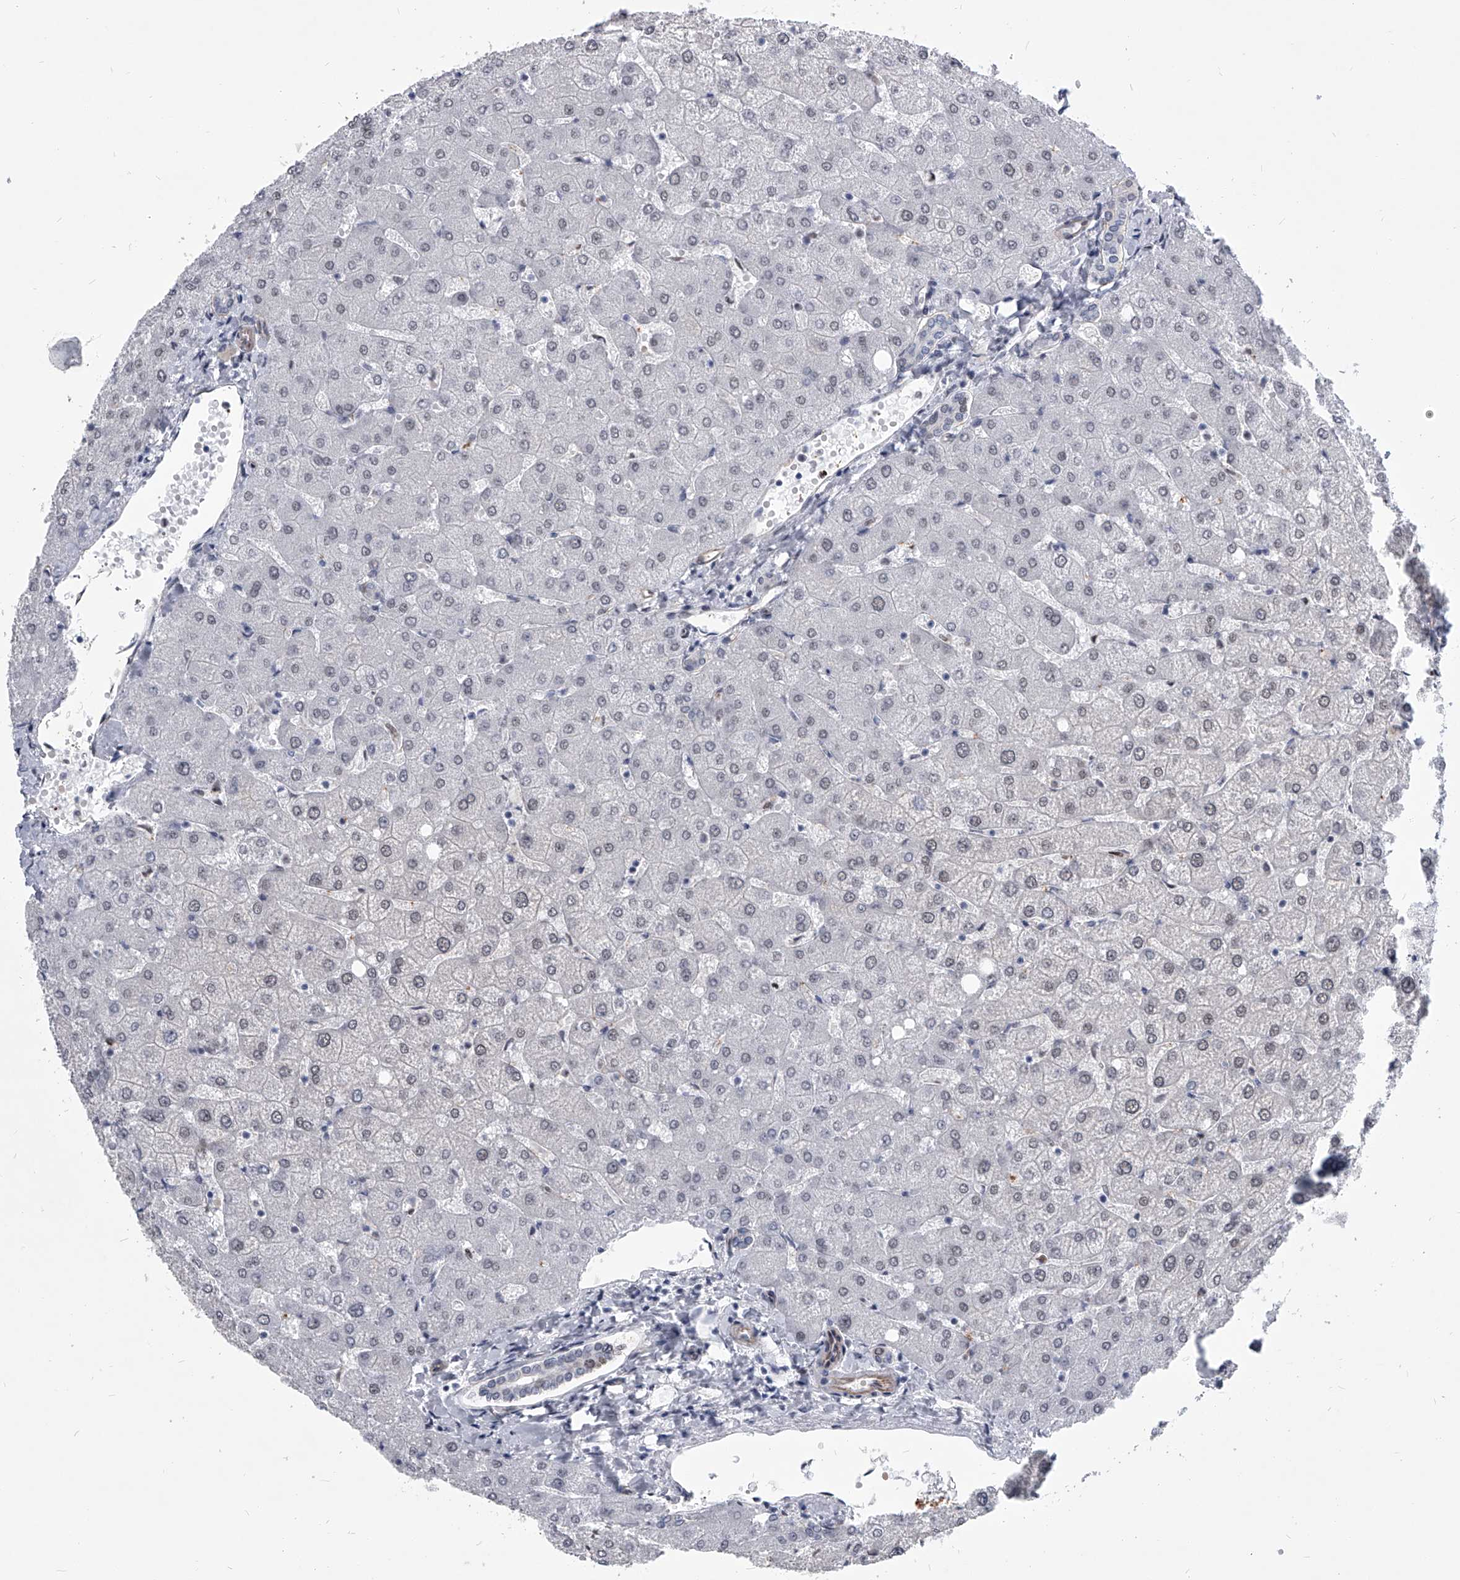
{"staining": {"intensity": "negative", "quantity": "none", "location": "none"}, "tissue": "liver", "cell_type": "Cholangiocytes", "image_type": "normal", "snomed": [{"axis": "morphology", "description": "Normal tissue, NOS"}, {"axis": "topography", "description": "Liver"}], "caption": "Histopathology image shows no protein expression in cholangiocytes of benign liver.", "gene": "EVA1C", "patient": {"sex": "female", "age": 54}}